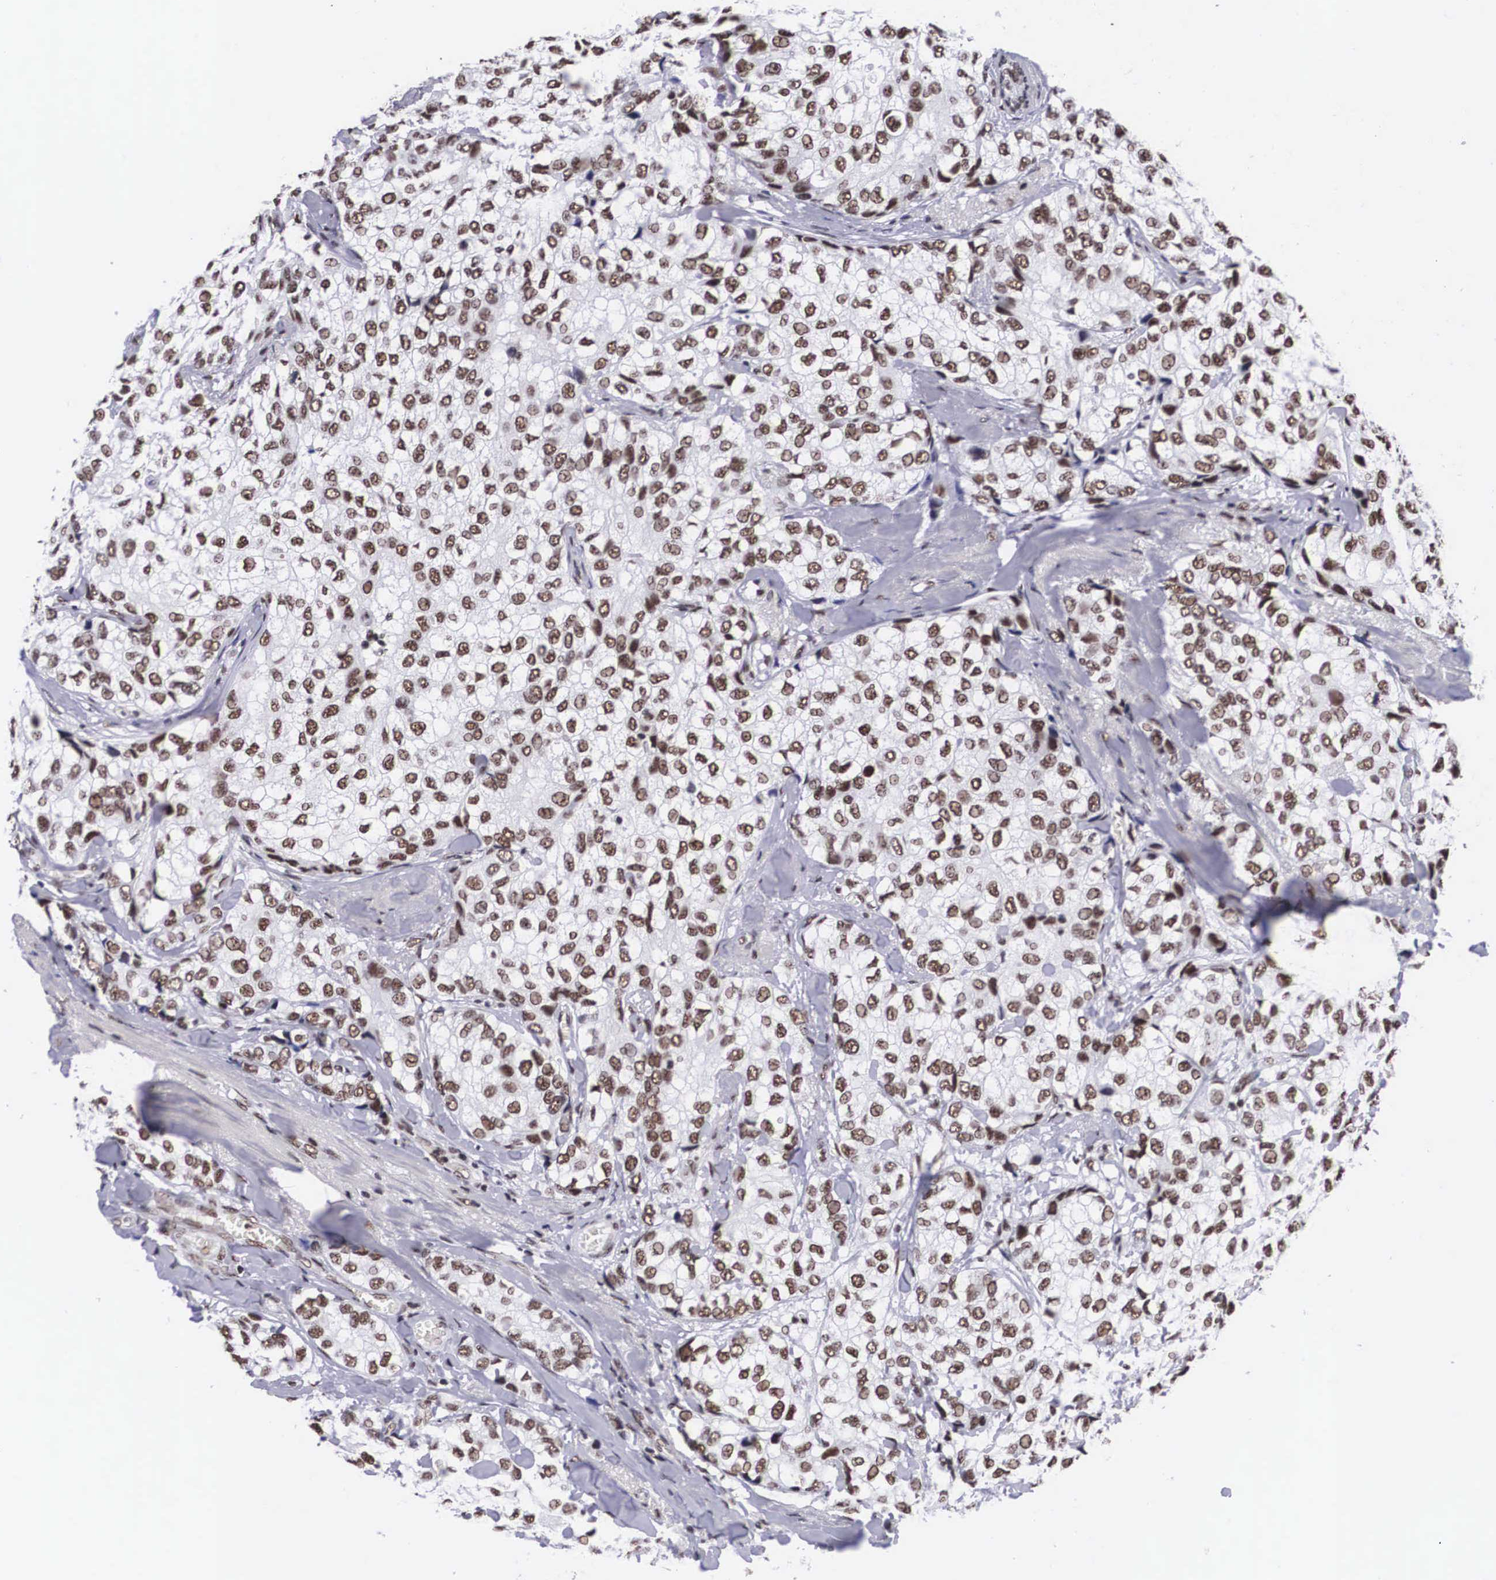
{"staining": {"intensity": "moderate", "quantity": ">75%", "location": "nuclear"}, "tissue": "breast cancer", "cell_type": "Tumor cells", "image_type": "cancer", "snomed": [{"axis": "morphology", "description": "Duct carcinoma"}, {"axis": "topography", "description": "Breast"}], "caption": "Tumor cells reveal medium levels of moderate nuclear expression in about >75% of cells in breast cancer.", "gene": "SF3A1", "patient": {"sex": "female", "age": 68}}